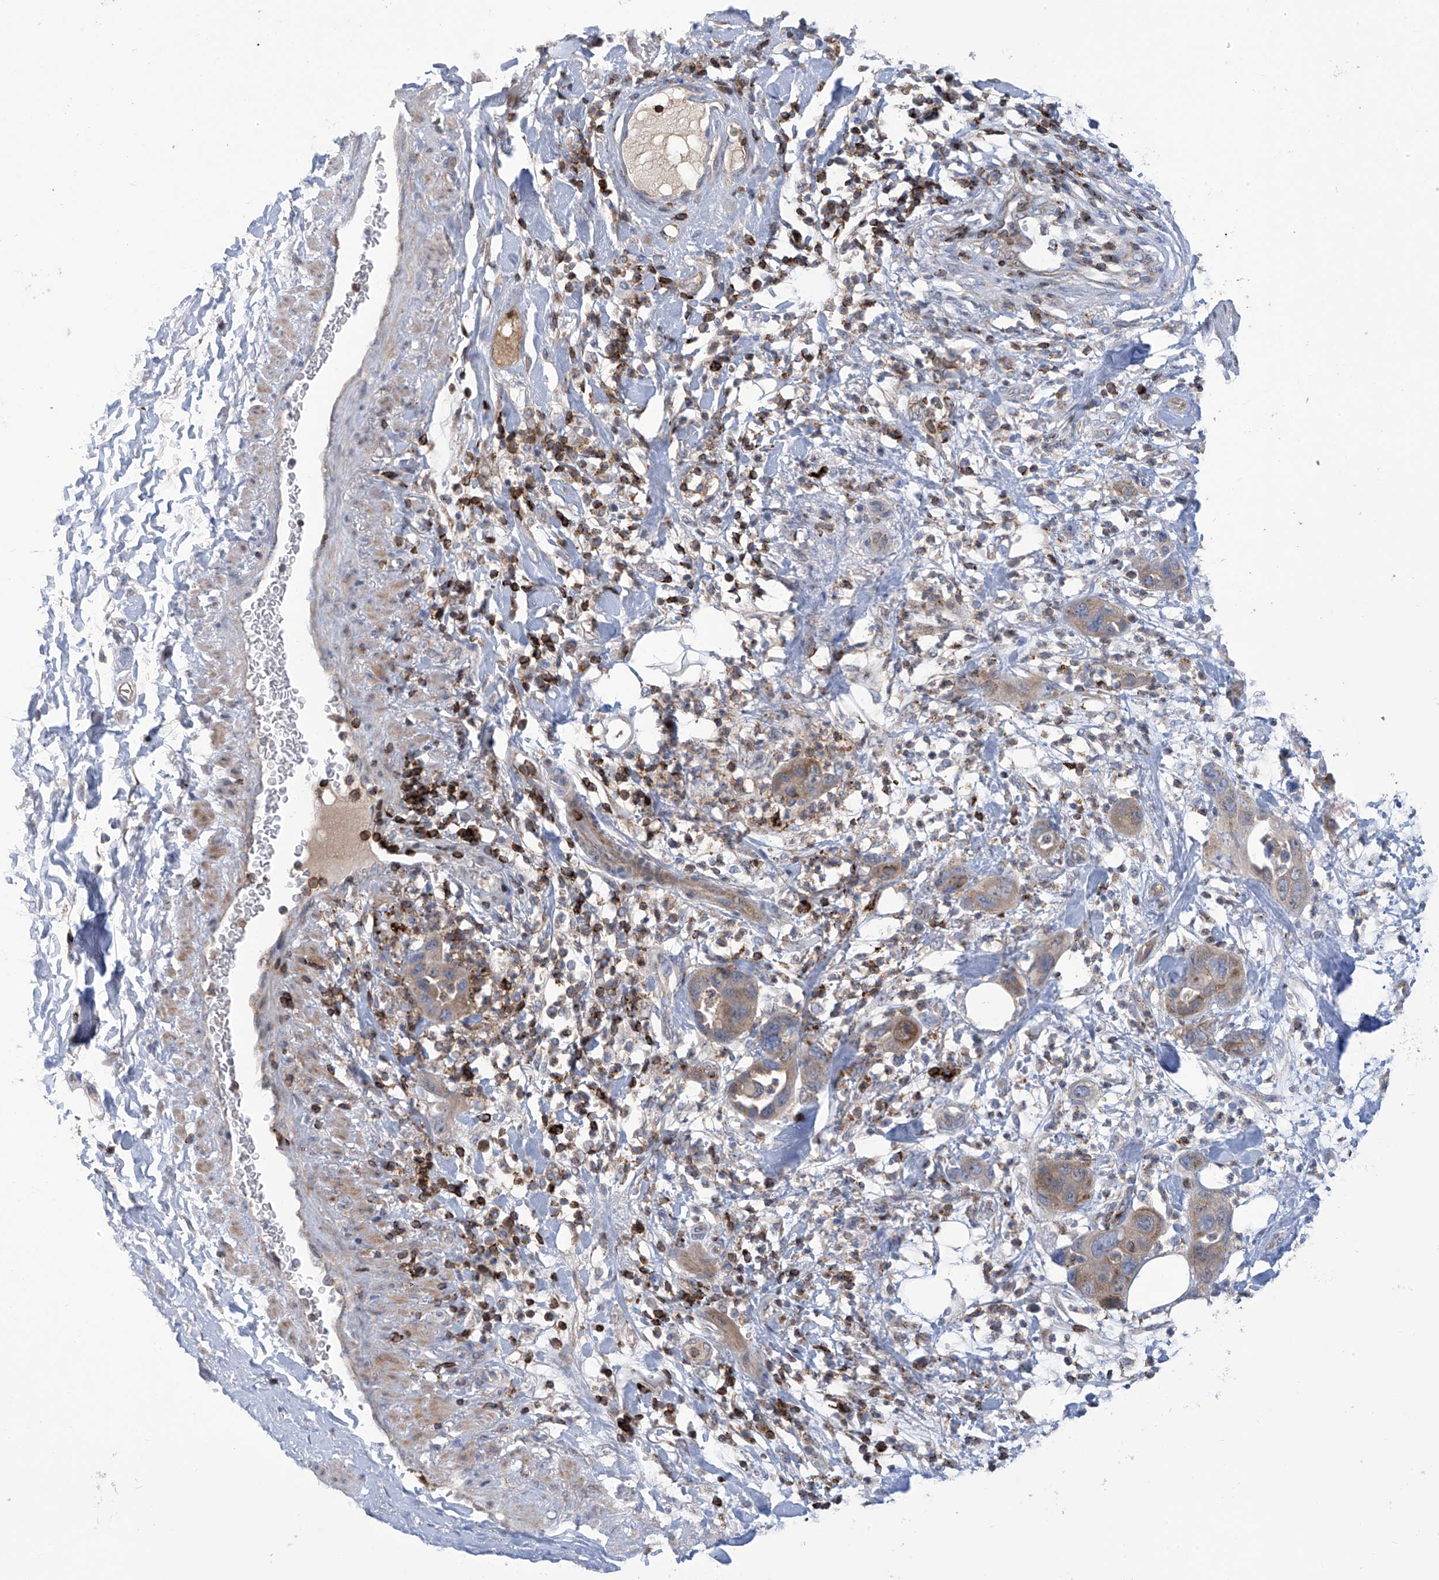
{"staining": {"intensity": "weak", "quantity": "25%-75%", "location": "cytoplasmic/membranous"}, "tissue": "pancreatic cancer", "cell_type": "Tumor cells", "image_type": "cancer", "snomed": [{"axis": "morphology", "description": "Adenocarcinoma, NOS"}, {"axis": "topography", "description": "Pancreas"}], "caption": "Human pancreatic cancer stained with a protein marker demonstrates weak staining in tumor cells.", "gene": "IBA57", "patient": {"sex": "female", "age": 71}}